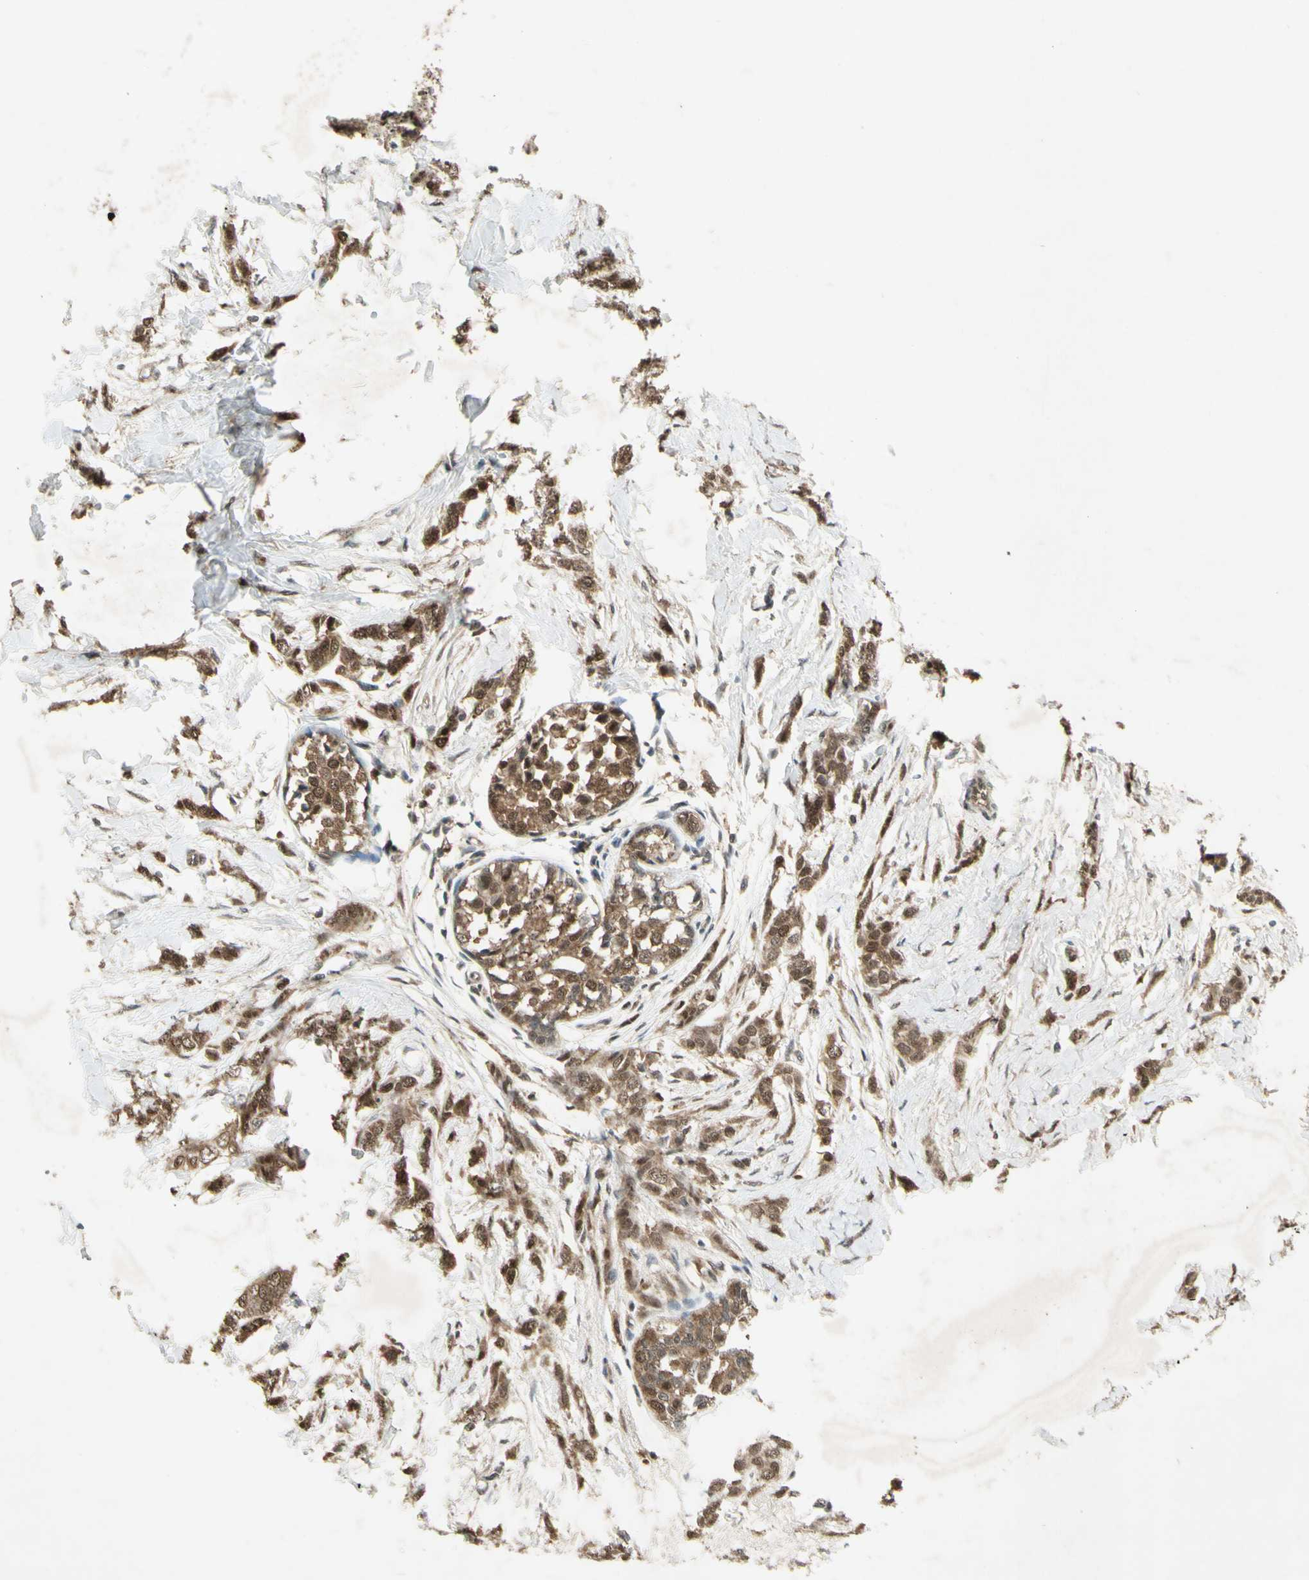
{"staining": {"intensity": "moderate", "quantity": ">75%", "location": "cytoplasmic/membranous,nuclear"}, "tissue": "breast cancer", "cell_type": "Tumor cells", "image_type": "cancer", "snomed": [{"axis": "morphology", "description": "Lobular carcinoma, in situ"}, {"axis": "morphology", "description": "Lobular carcinoma"}, {"axis": "topography", "description": "Breast"}], "caption": "Breast cancer stained with DAB (3,3'-diaminobenzidine) IHC demonstrates medium levels of moderate cytoplasmic/membranous and nuclear expression in approximately >75% of tumor cells.", "gene": "PSMD5", "patient": {"sex": "female", "age": 41}}